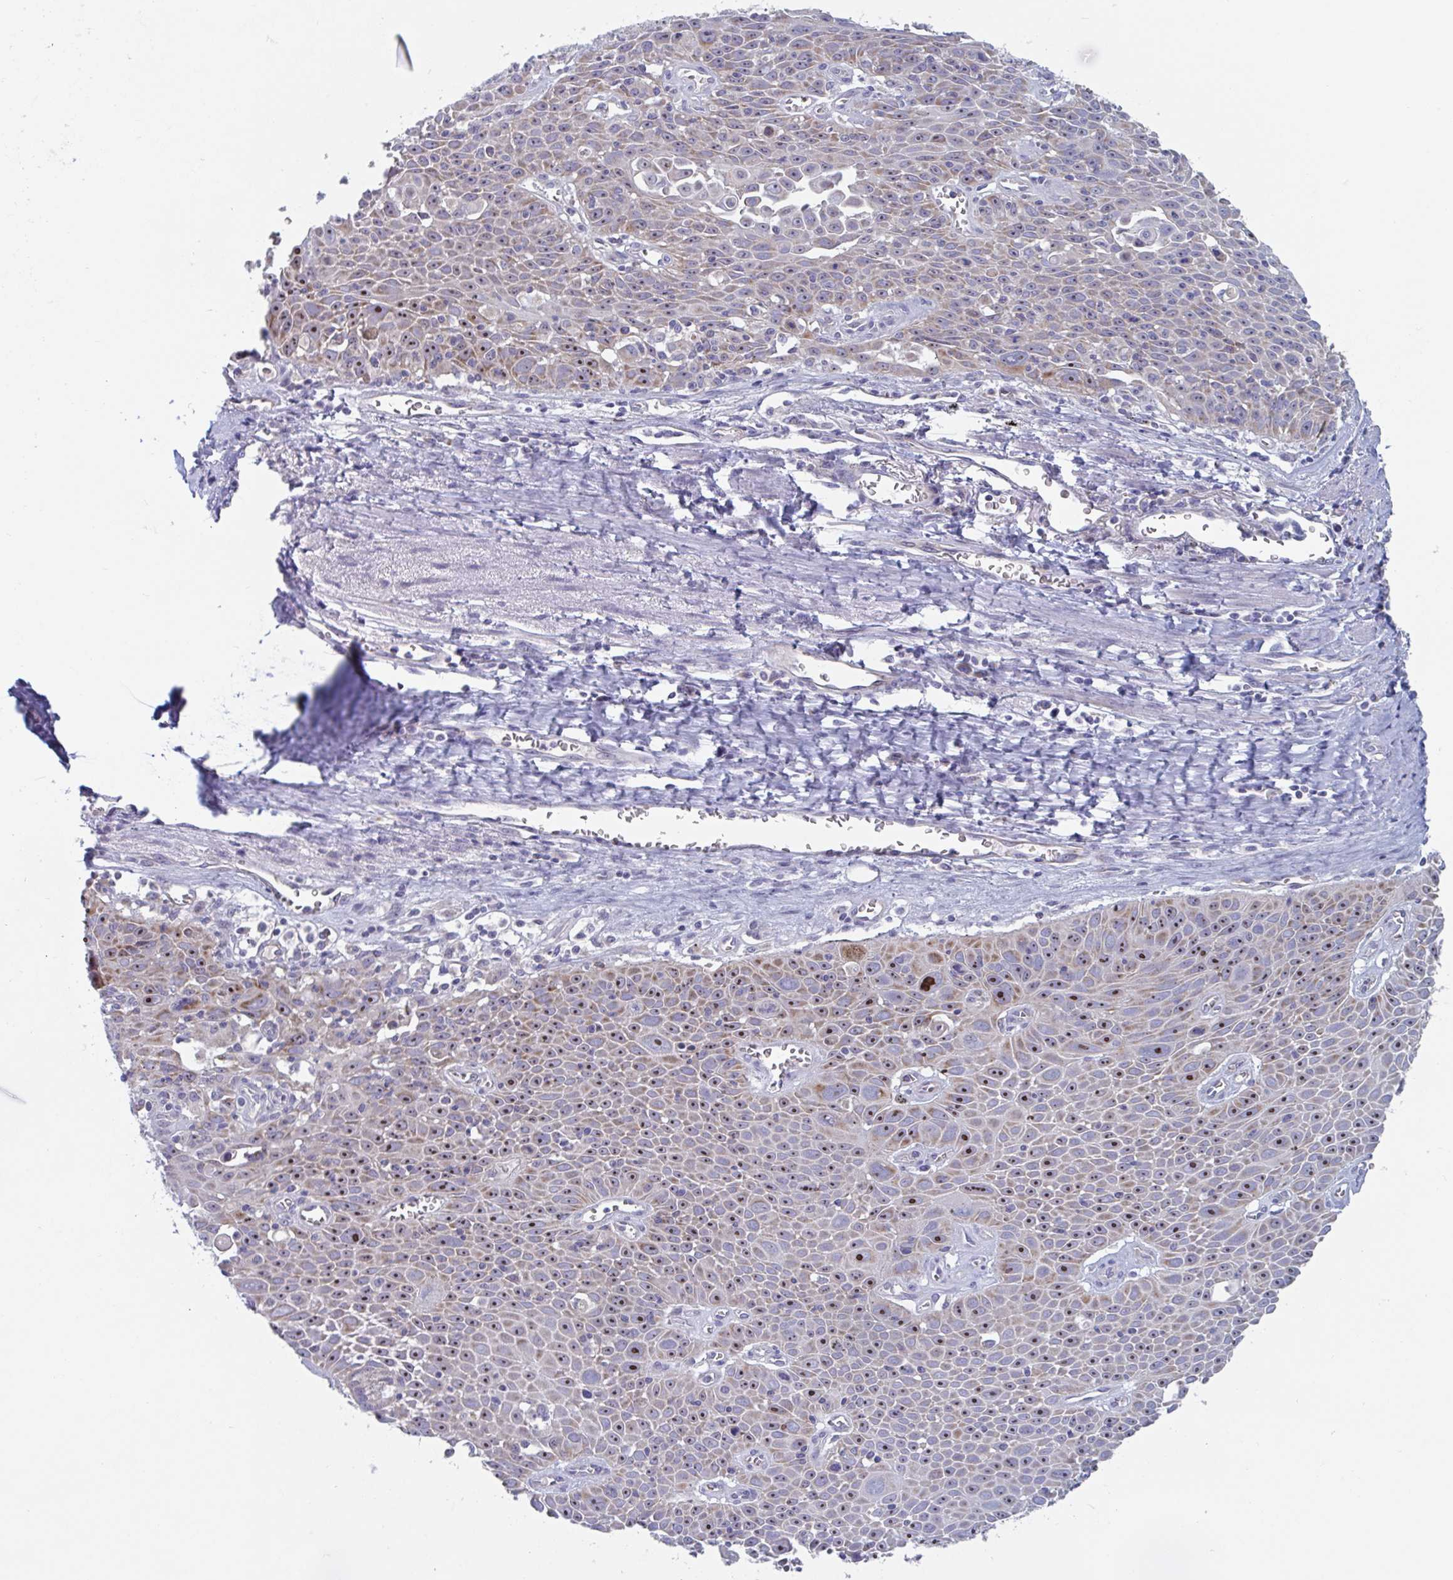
{"staining": {"intensity": "strong", "quantity": "25%-75%", "location": "cytoplasmic/membranous,nuclear"}, "tissue": "lung cancer", "cell_type": "Tumor cells", "image_type": "cancer", "snomed": [{"axis": "morphology", "description": "Squamous cell carcinoma, NOS"}, {"axis": "morphology", "description": "Squamous cell carcinoma, metastatic, NOS"}, {"axis": "topography", "description": "Lymph node"}, {"axis": "topography", "description": "Lung"}], "caption": "Approximately 25%-75% of tumor cells in lung metastatic squamous cell carcinoma demonstrate strong cytoplasmic/membranous and nuclear protein positivity as visualized by brown immunohistochemical staining.", "gene": "MRPL53", "patient": {"sex": "female", "age": 62}}